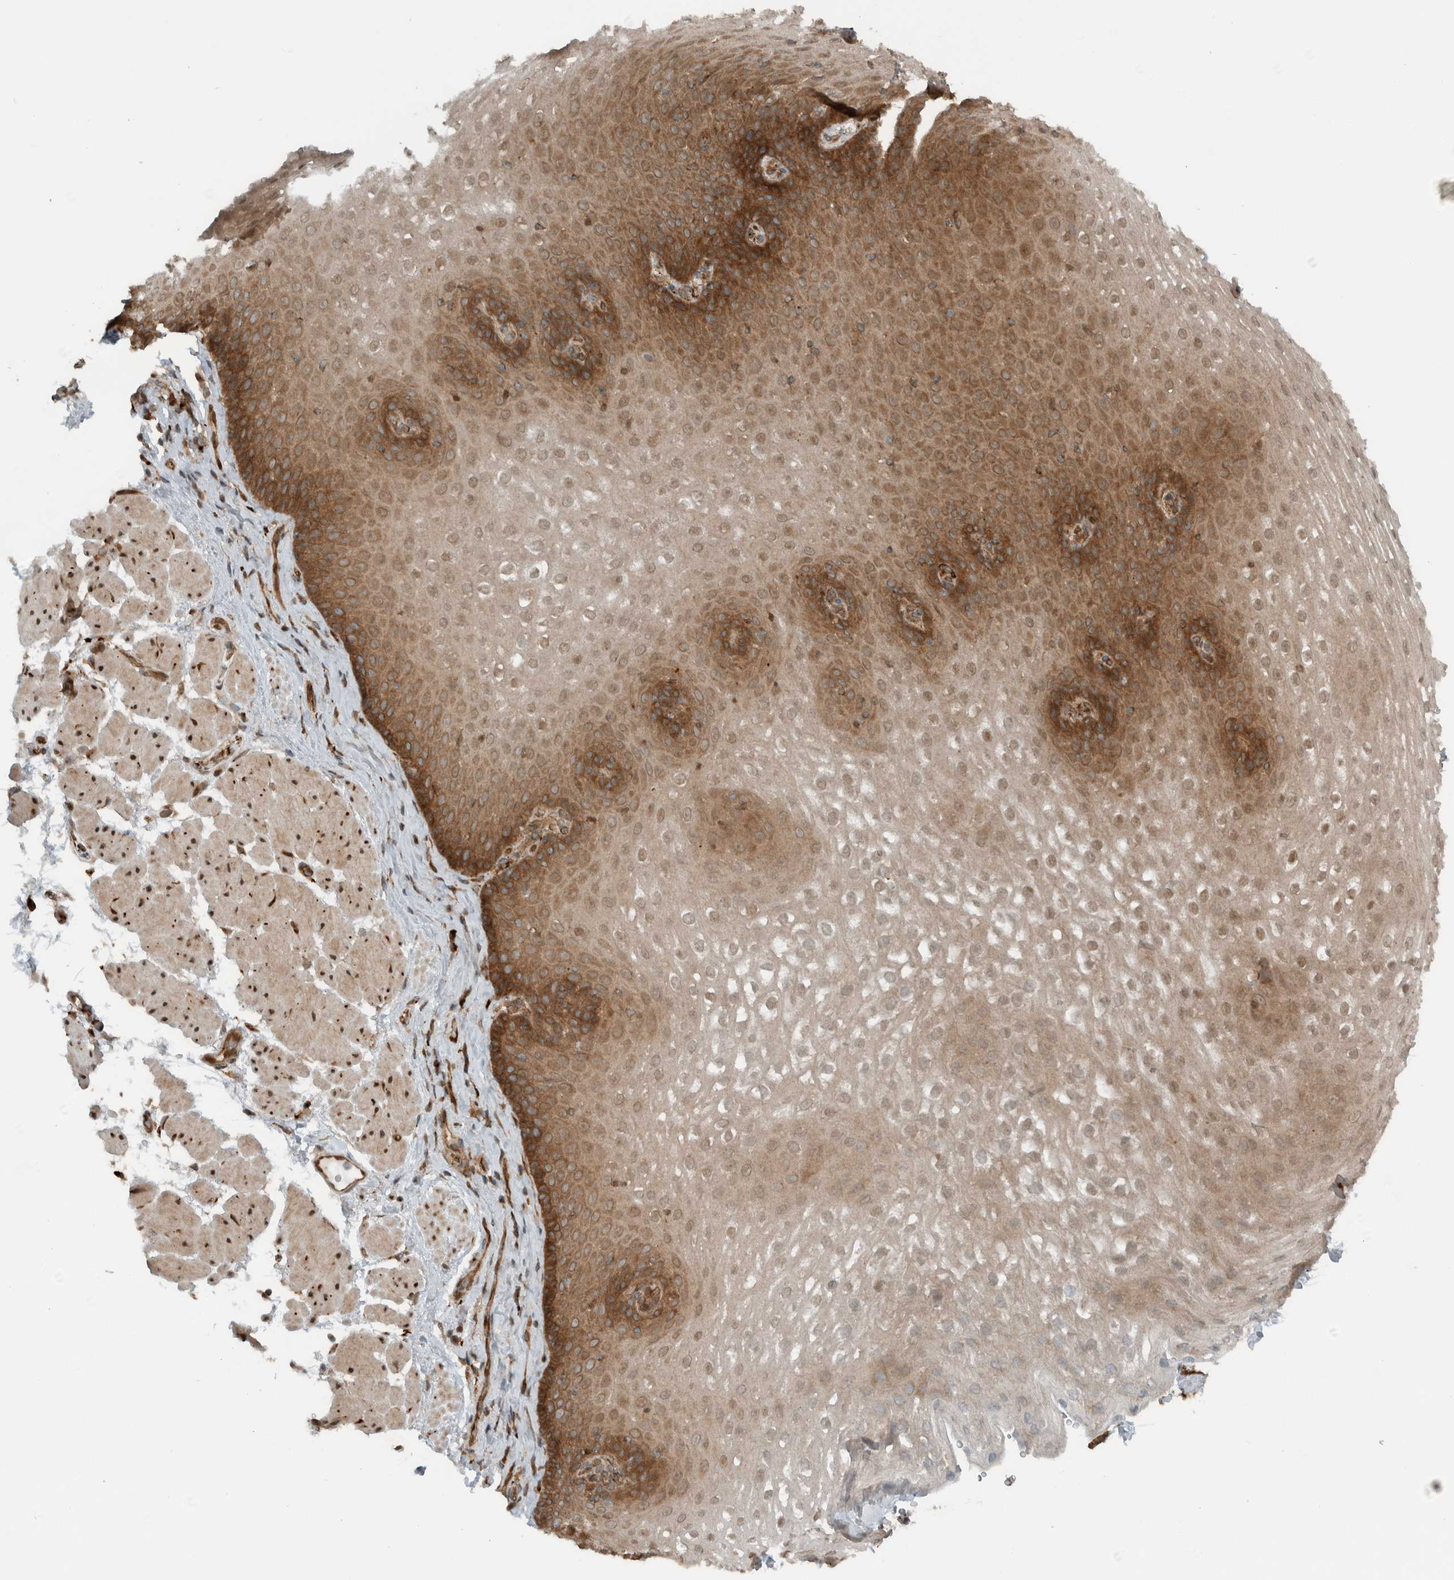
{"staining": {"intensity": "moderate", "quantity": ">75%", "location": "cytoplasmic/membranous"}, "tissue": "esophagus", "cell_type": "Squamous epithelial cells", "image_type": "normal", "snomed": [{"axis": "morphology", "description": "Normal tissue, NOS"}, {"axis": "topography", "description": "Esophagus"}], "caption": "Immunohistochemistry (IHC) staining of normal esophagus, which exhibits medium levels of moderate cytoplasmic/membranous expression in about >75% of squamous epithelial cells indicating moderate cytoplasmic/membranous protein positivity. The staining was performed using DAB (brown) for protein detection and nuclei were counterstained in hematoxylin (blue).", "gene": "GIGYF1", "patient": {"sex": "female", "age": 66}}